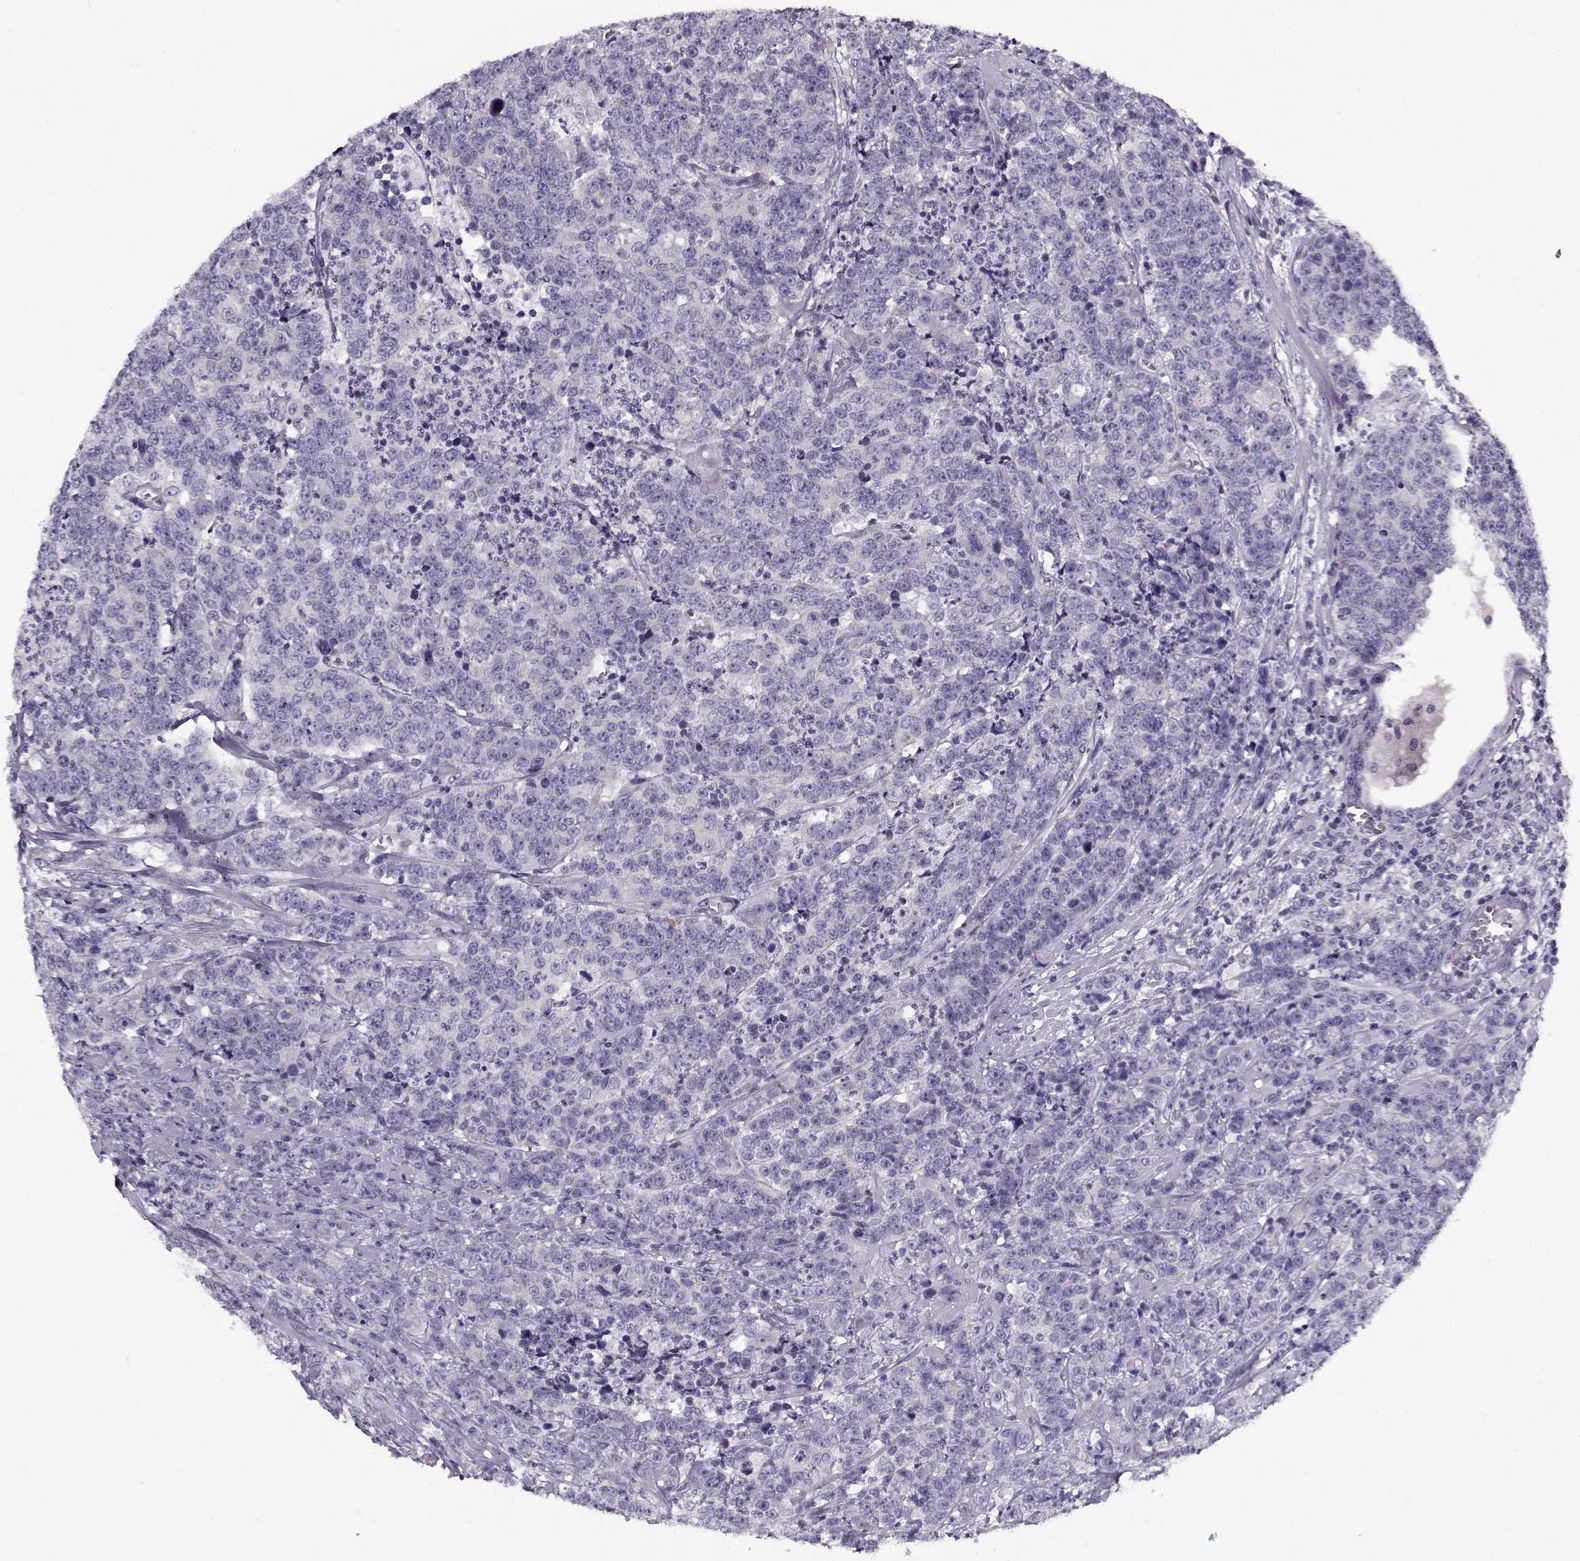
{"staining": {"intensity": "negative", "quantity": "none", "location": "none"}, "tissue": "prostate cancer", "cell_type": "Tumor cells", "image_type": "cancer", "snomed": [{"axis": "morphology", "description": "Adenocarcinoma, NOS"}, {"axis": "topography", "description": "Prostate"}], "caption": "An image of human prostate adenocarcinoma is negative for staining in tumor cells.", "gene": "PP2D1", "patient": {"sex": "male", "age": 67}}